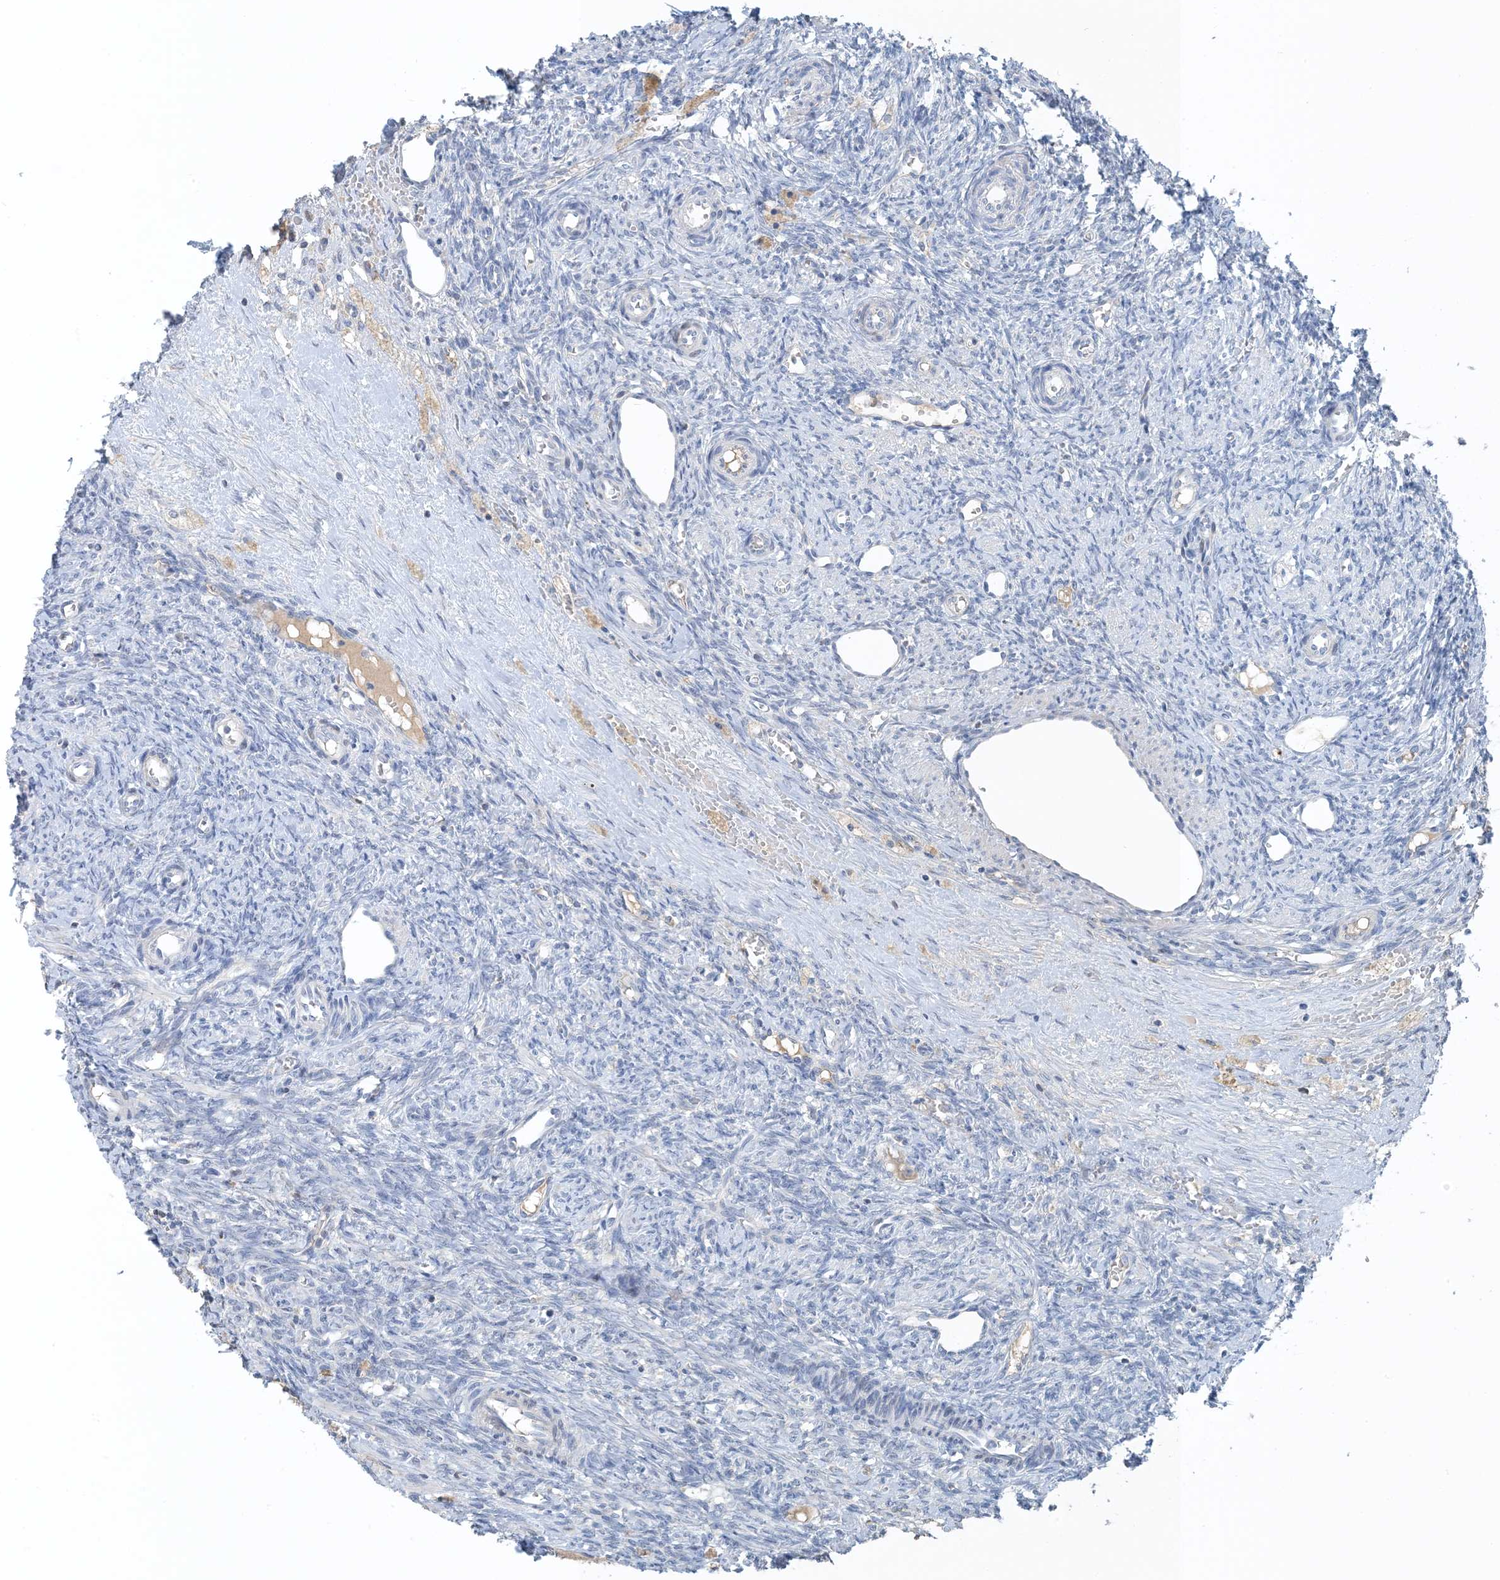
{"staining": {"intensity": "moderate", "quantity": ">75%", "location": "cytoplasmic/membranous"}, "tissue": "ovary", "cell_type": "Follicle cells", "image_type": "normal", "snomed": [{"axis": "morphology", "description": "Normal tissue, NOS"}, {"axis": "topography", "description": "Ovary"}], "caption": "High-power microscopy captured an immunohistochemistry photomicrograph of unremarkable ovary, revealing moderate cytoplasmic/membranous staining in approximately >75% of follicle cells.", "gene": "CTRL", "patient": {"sex": "female", "age": 41}}